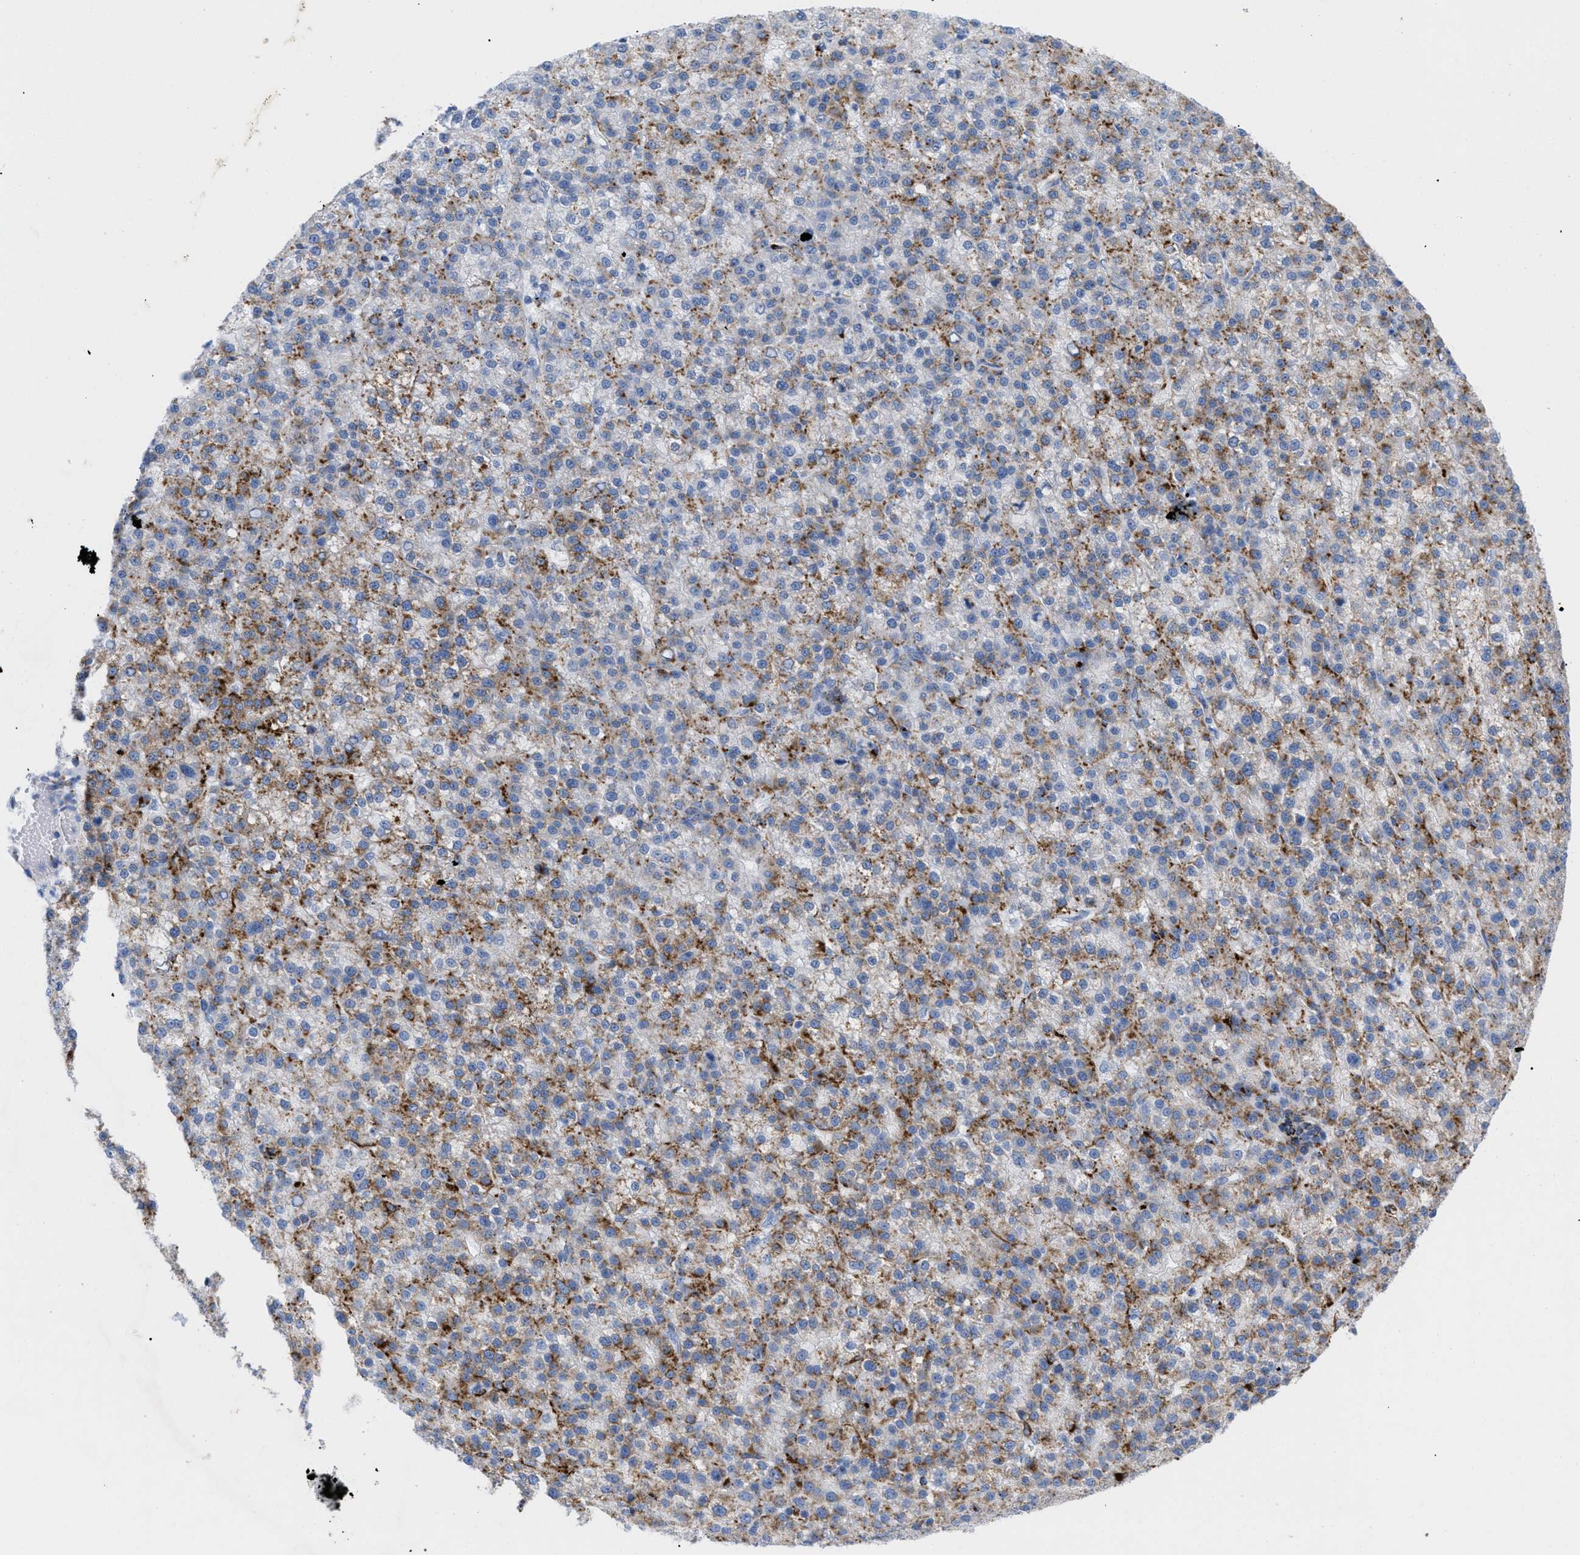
{"staining": {"intensity": "moderate", "quantity": ">75%", "location": "cytoplasmic/membranous"}, "tissue": "liver cancer", "cell_type": "Tumor cells", "image_type": "cancer", "snomed": [{"axis": "morphology", "description": "Carcinoma, Hepatocellular, NOS"}, {"axis": "topography", "description": "Liver"}], "caption": "Protein expression analysis of liver cancer (hepatocellular carcinoma) demonstrates moderate cytoplasmic/membranous positivity in about >75% of tumor cells.", "gene": "DRAM2", "patient": {"sex": "female", "age": 58}}